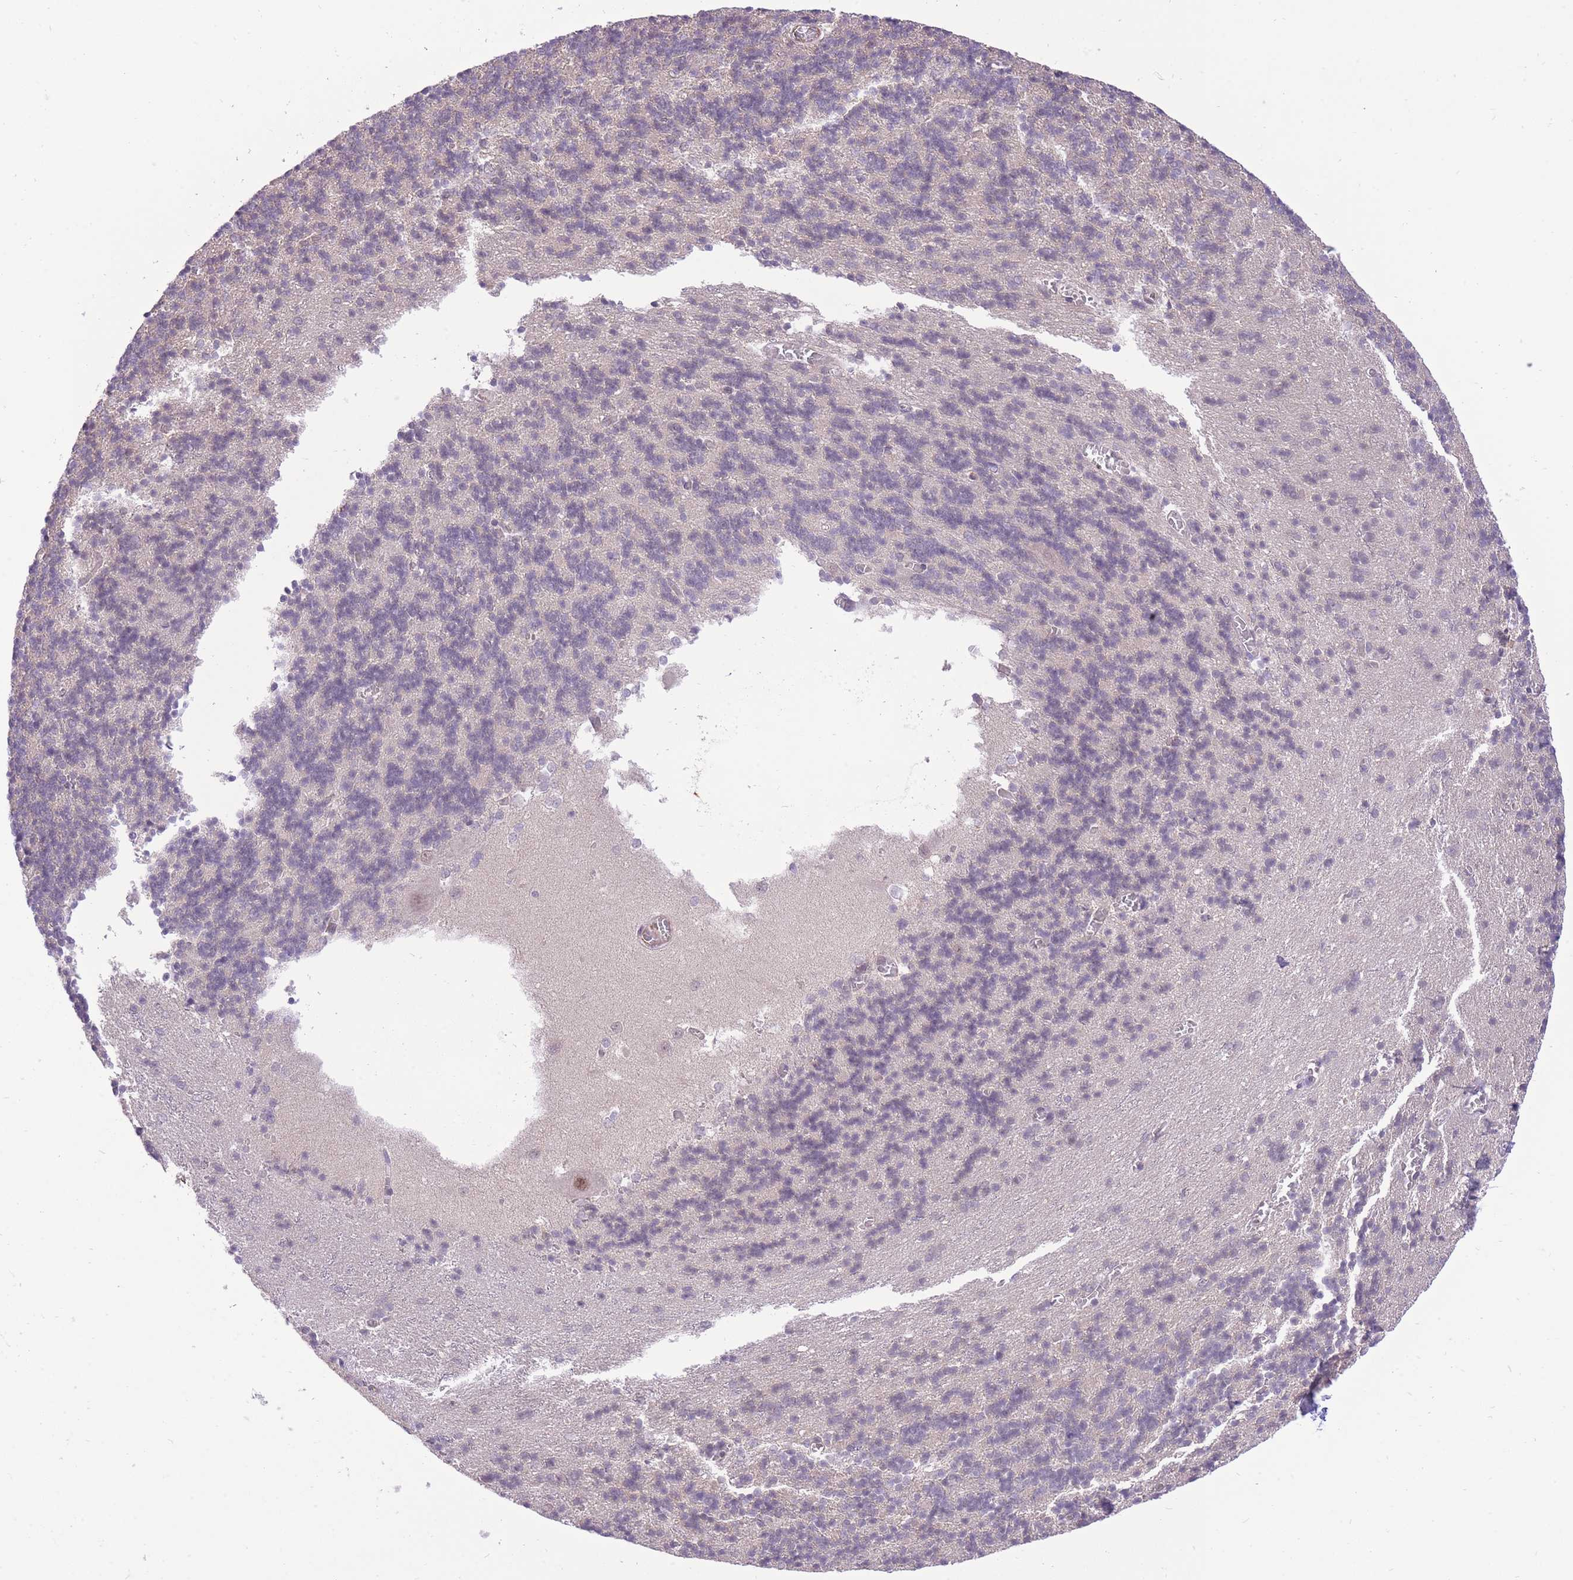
{"staining": {"intensity": "negative", "quantity": "none", "location": "none"}, "tissue": "cerebellum", "cell_type": "Cells in granular layer", "image_type": "normal", "snomed": [{"axis": "morphology", "description": "Normal tissue, NOS"}, {"axis": "topography", "description": "Cerebellum"}], "caption": "Photomicrograph shows no protein expression in cells in granular layer of normal cerebellum. Brightfield microscopy of IHC stained with DAB (brown) and hematoxylin (blue), captured at high magnification.", "gene": "ELL", "patient": {"sex": "male", "age": 37}}